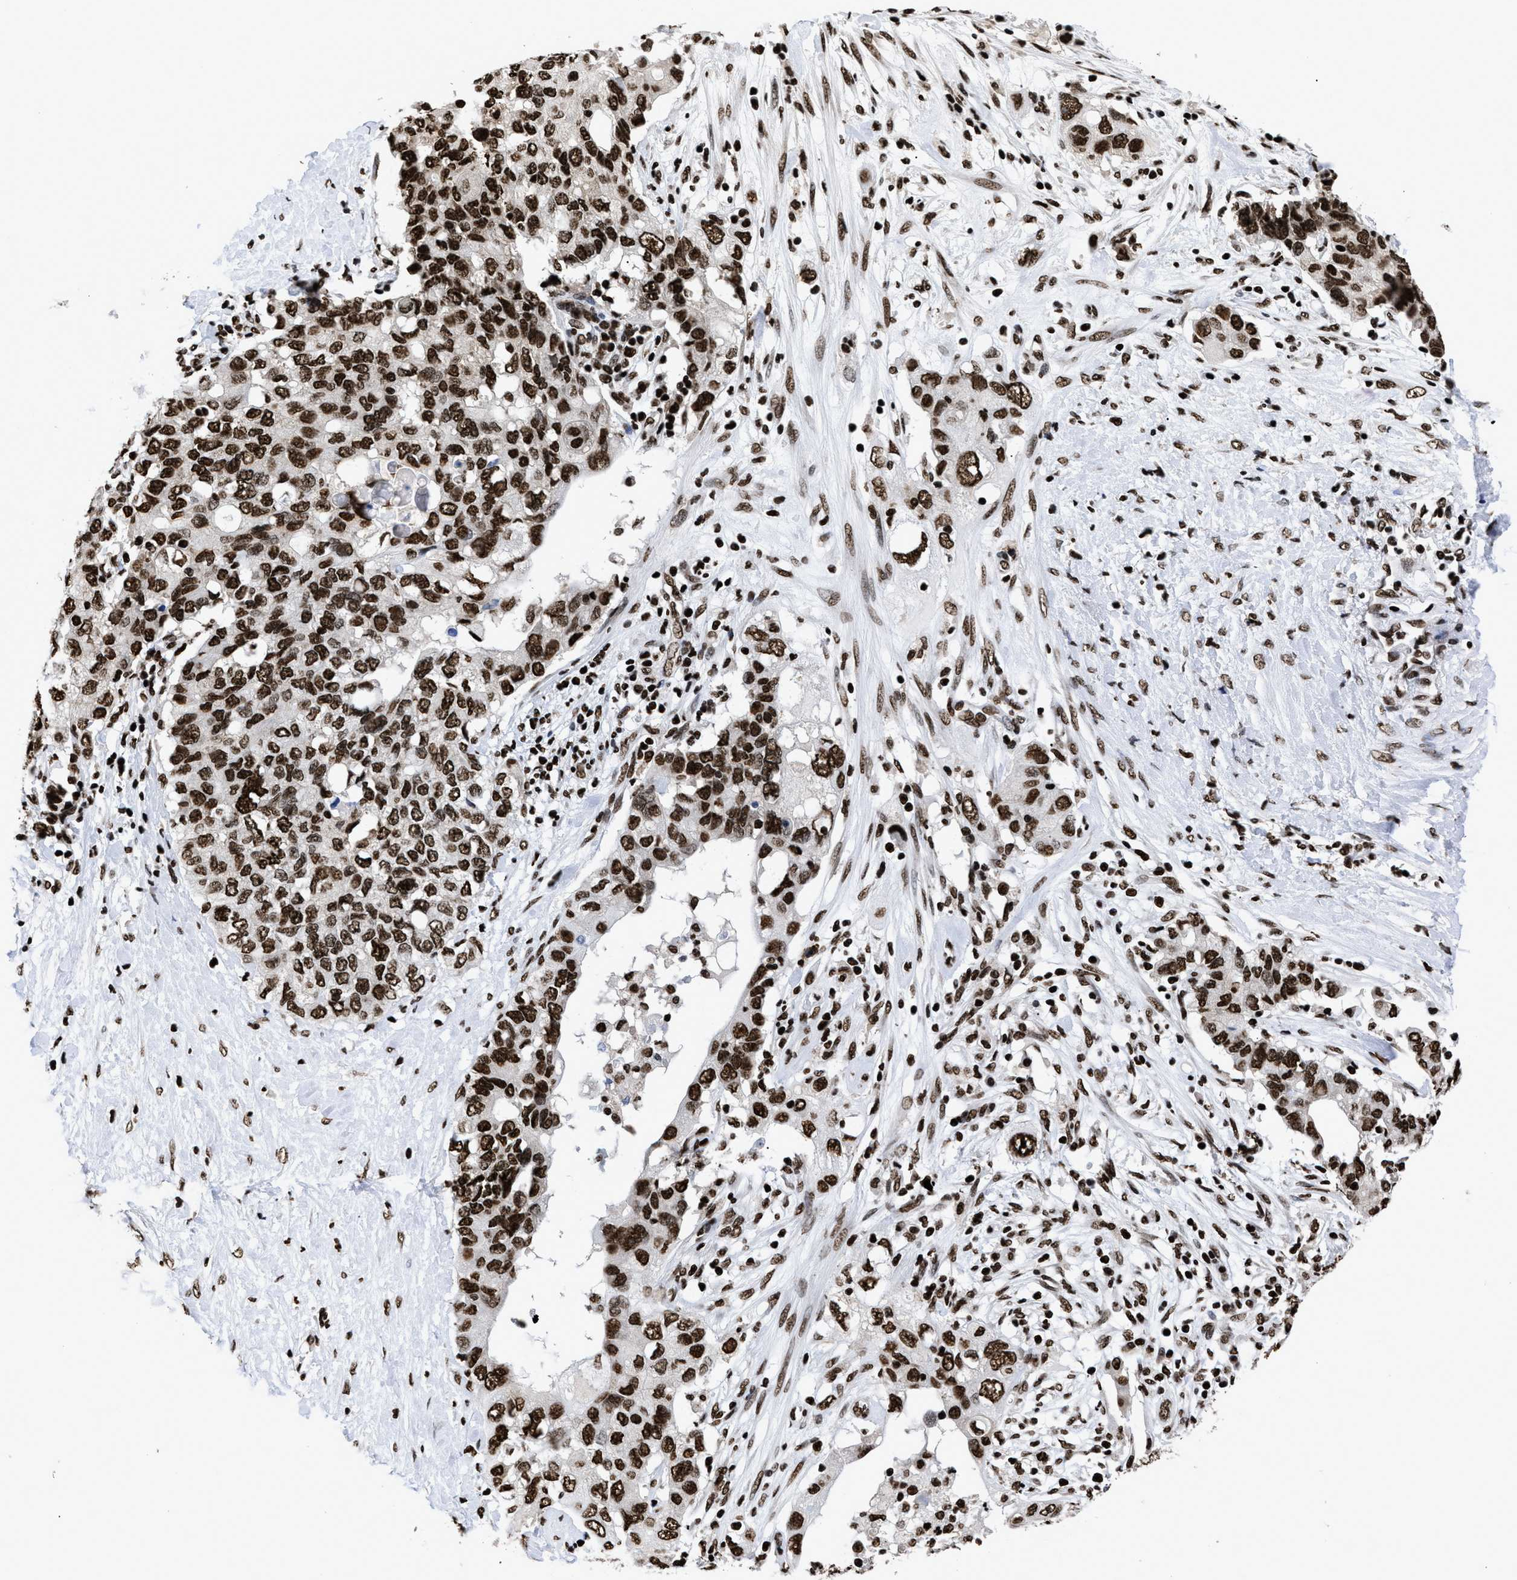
{"staining": {"intensity": "strong", "quantity": ">75%", "location": "nuclear"}, "tissue": "pancreatic cancer", "cell_type": "Tumor cells", "image_type": "cancer", "snomed": [{"axis": "morphology", "description": "Adenocarcinoma, NOS"}, {"axis": "topography", "description": "Pancreas"}], "caption": "High-power microscopy captured an immunohistochemistry (IHC) histopathology image of pancreatic cancer, revealing strong nuclear staining in approximately >75% of tumor cells.", "gene": "CALHM3", "patient": {"sex": "female", "age": 56}}